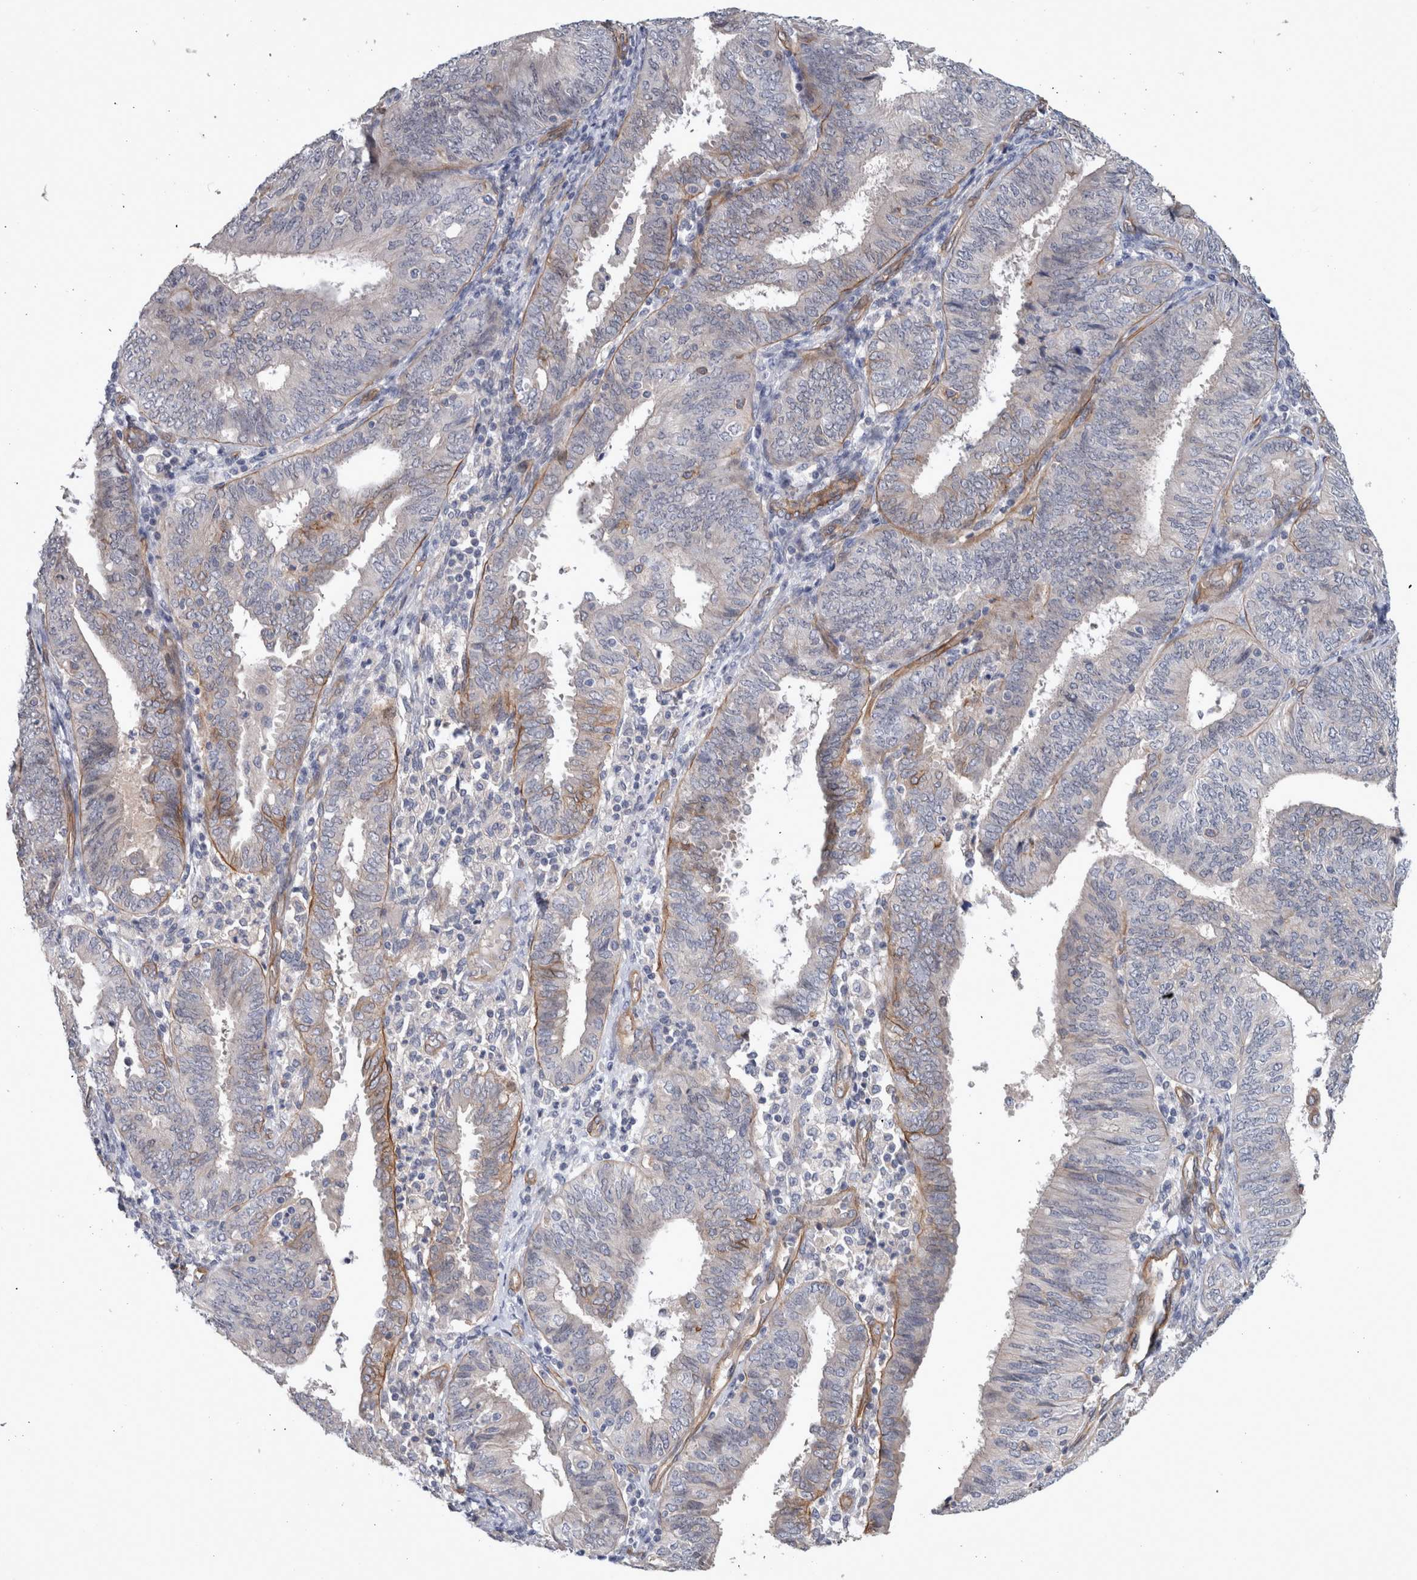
{"staining": {"intensity": "negative", "quantity": "none", "location": "none"}, "tissue": "endometrial cancer", "cell_type": "Tumor cells", "image_type": "cancer", "snomed": [{"axis": "morphology", "description": "Adenocarcinoma, NOS"}, {"axis": "topography", "description": "Endometrium"}], "caption": "High power microscopy histopathology image of an immunohistochemistry (IHC) photomicrograph of endometrial cancer (adenocarcinoma), revealing no significant expression in tumor cells.", "gene": "BCAM", "patient": {"sex": "female", "age": 58}}